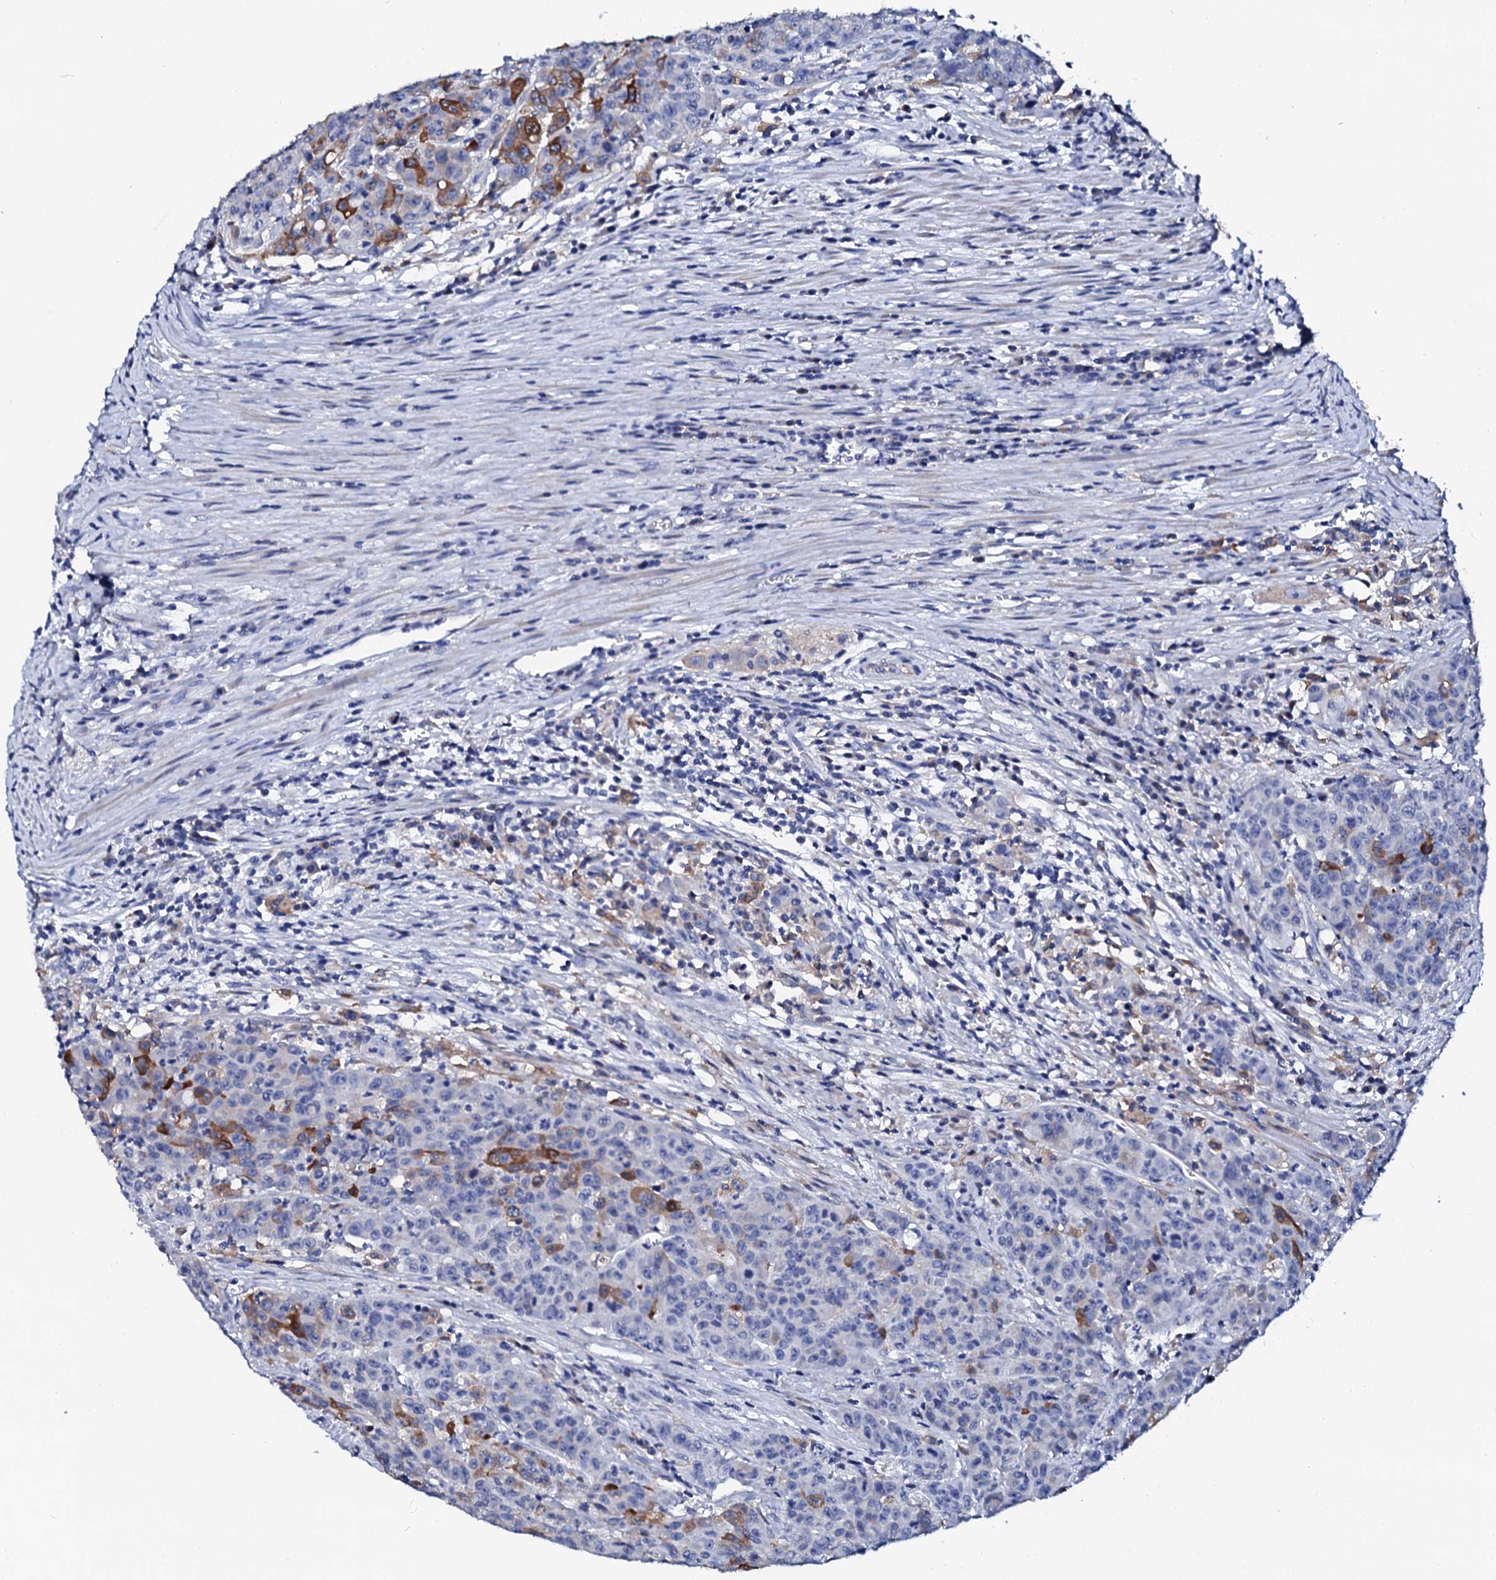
{"staining": {"intensity": "strong", "quantity": "<25%", "location": "cytoplasmic/membranous"}, "tissue": "colorectal cancer", "cell_type": "Tumor cells", "image_type": "cancer", "snomed": [{"axis": "morphology", "description": "Adenocarcinoma, NOS"}, {"axis": "topography", "description": "Colon"}], "caption": "Immunohistochemistry (IHC) image of neoplastic tissue: human colorectal cancer (adenocarcinoma) stained using immunohistochemistry (IHC) reveals medium levels of strong protein expression localized specifically in the cytoplasmic/membranous of tumor cells, appearing as a cytoplasmic/membranous brown color.", "gene": "GLB1L3", "patient": {"sex": "male", "age": 62}}